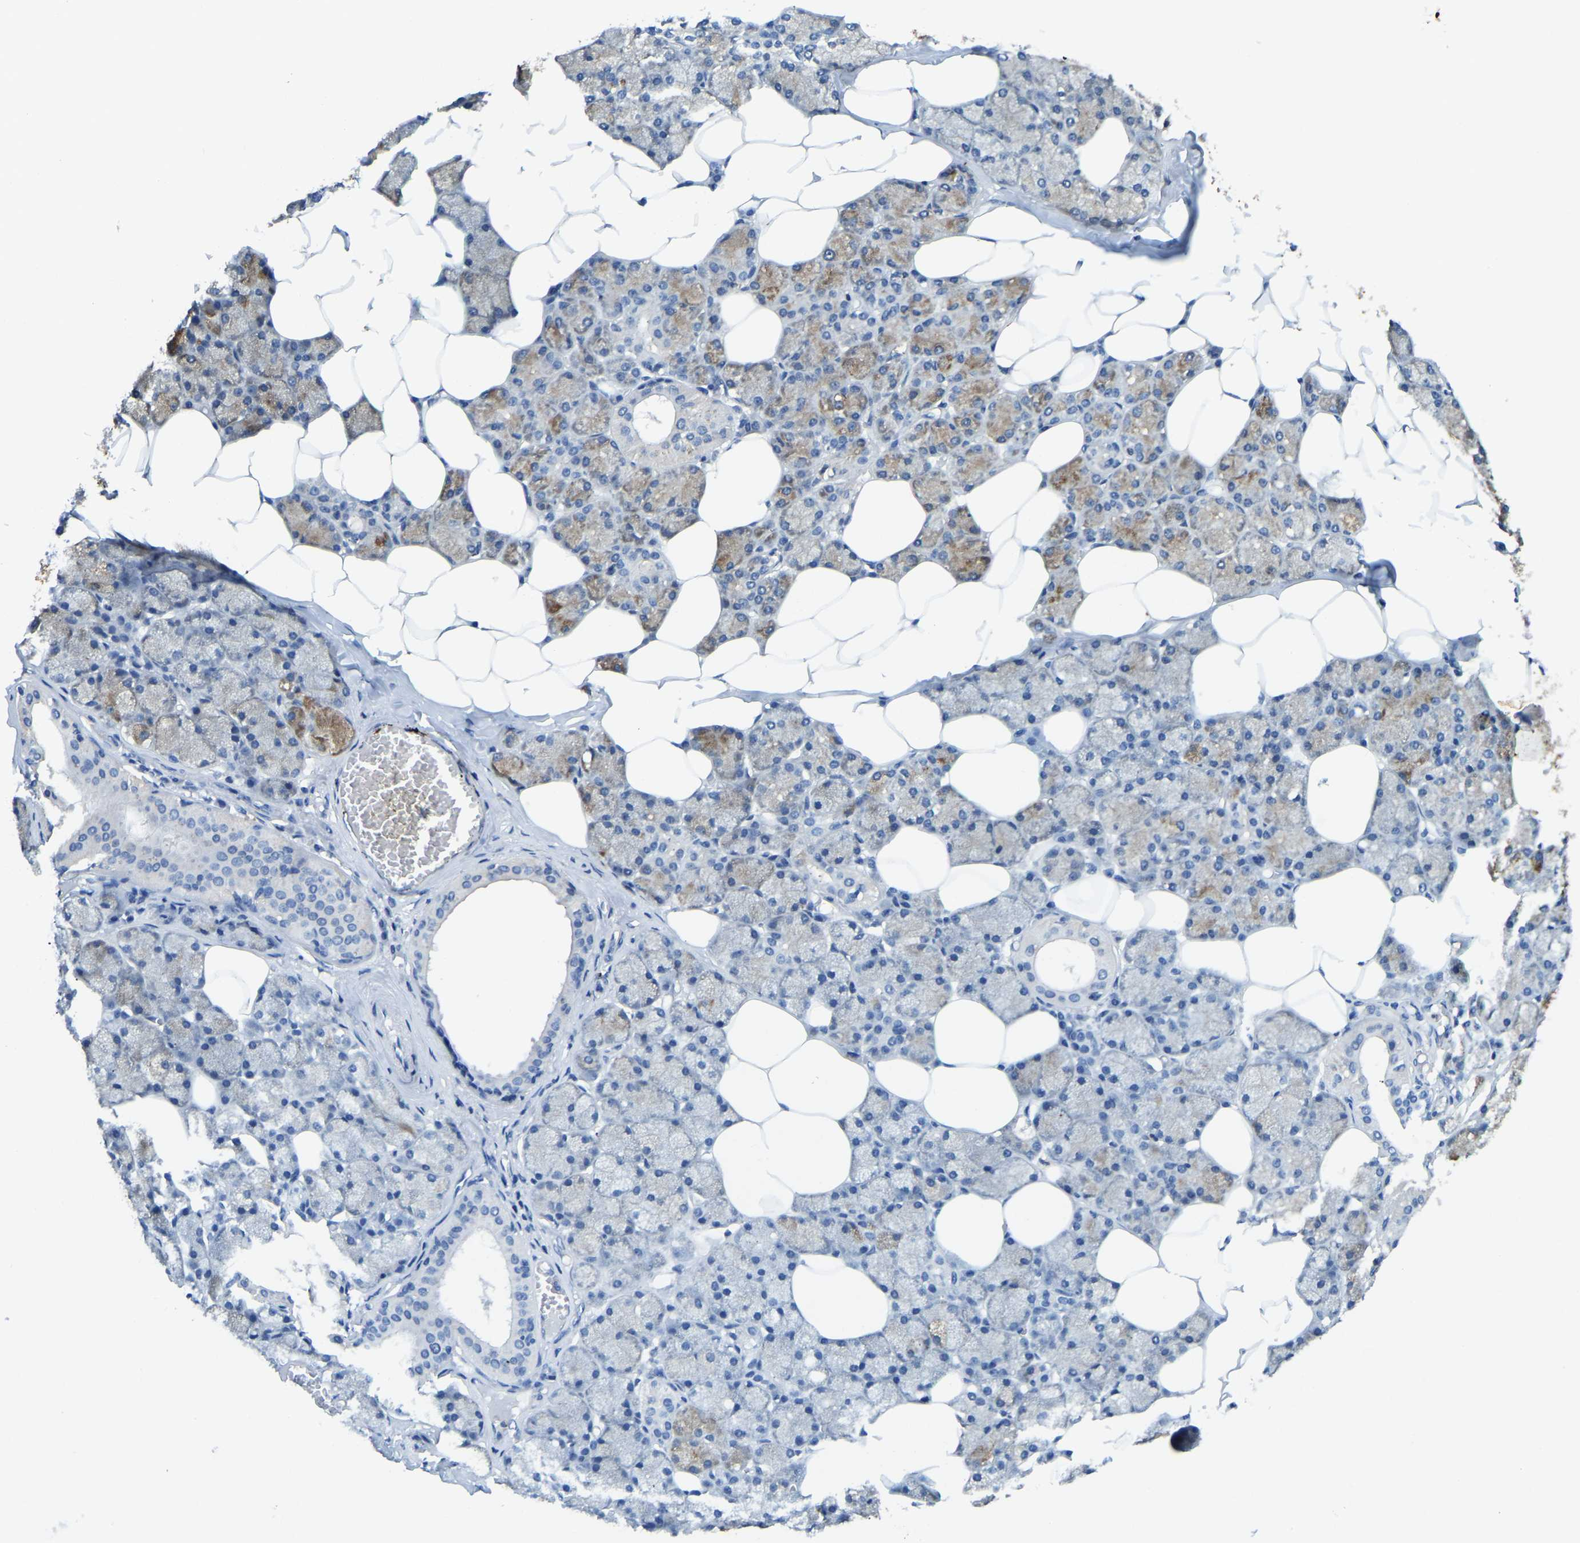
{"staining": {"intensity": "moderate", "quantity": "<25%", "location": "cytoplasmic/membranous"}, "tissue": "salivary gland", "cell_type": "Glandular cells", "image_type": "normal", "snomed": [{"axis": "morphology", "description": "Normal tissue, NOS"}, {"axis": "topography", "description": "Salivary gland"}], "caption": "A high-resolution histopathology image shows immunohistochemistry staining of normal salivary gland, which displays moderate cytoplasmic/membranous expression in about <25% of glandular cells.", "gene": "ATP8B1", "patient": {"sex": "male", "age": 62}}